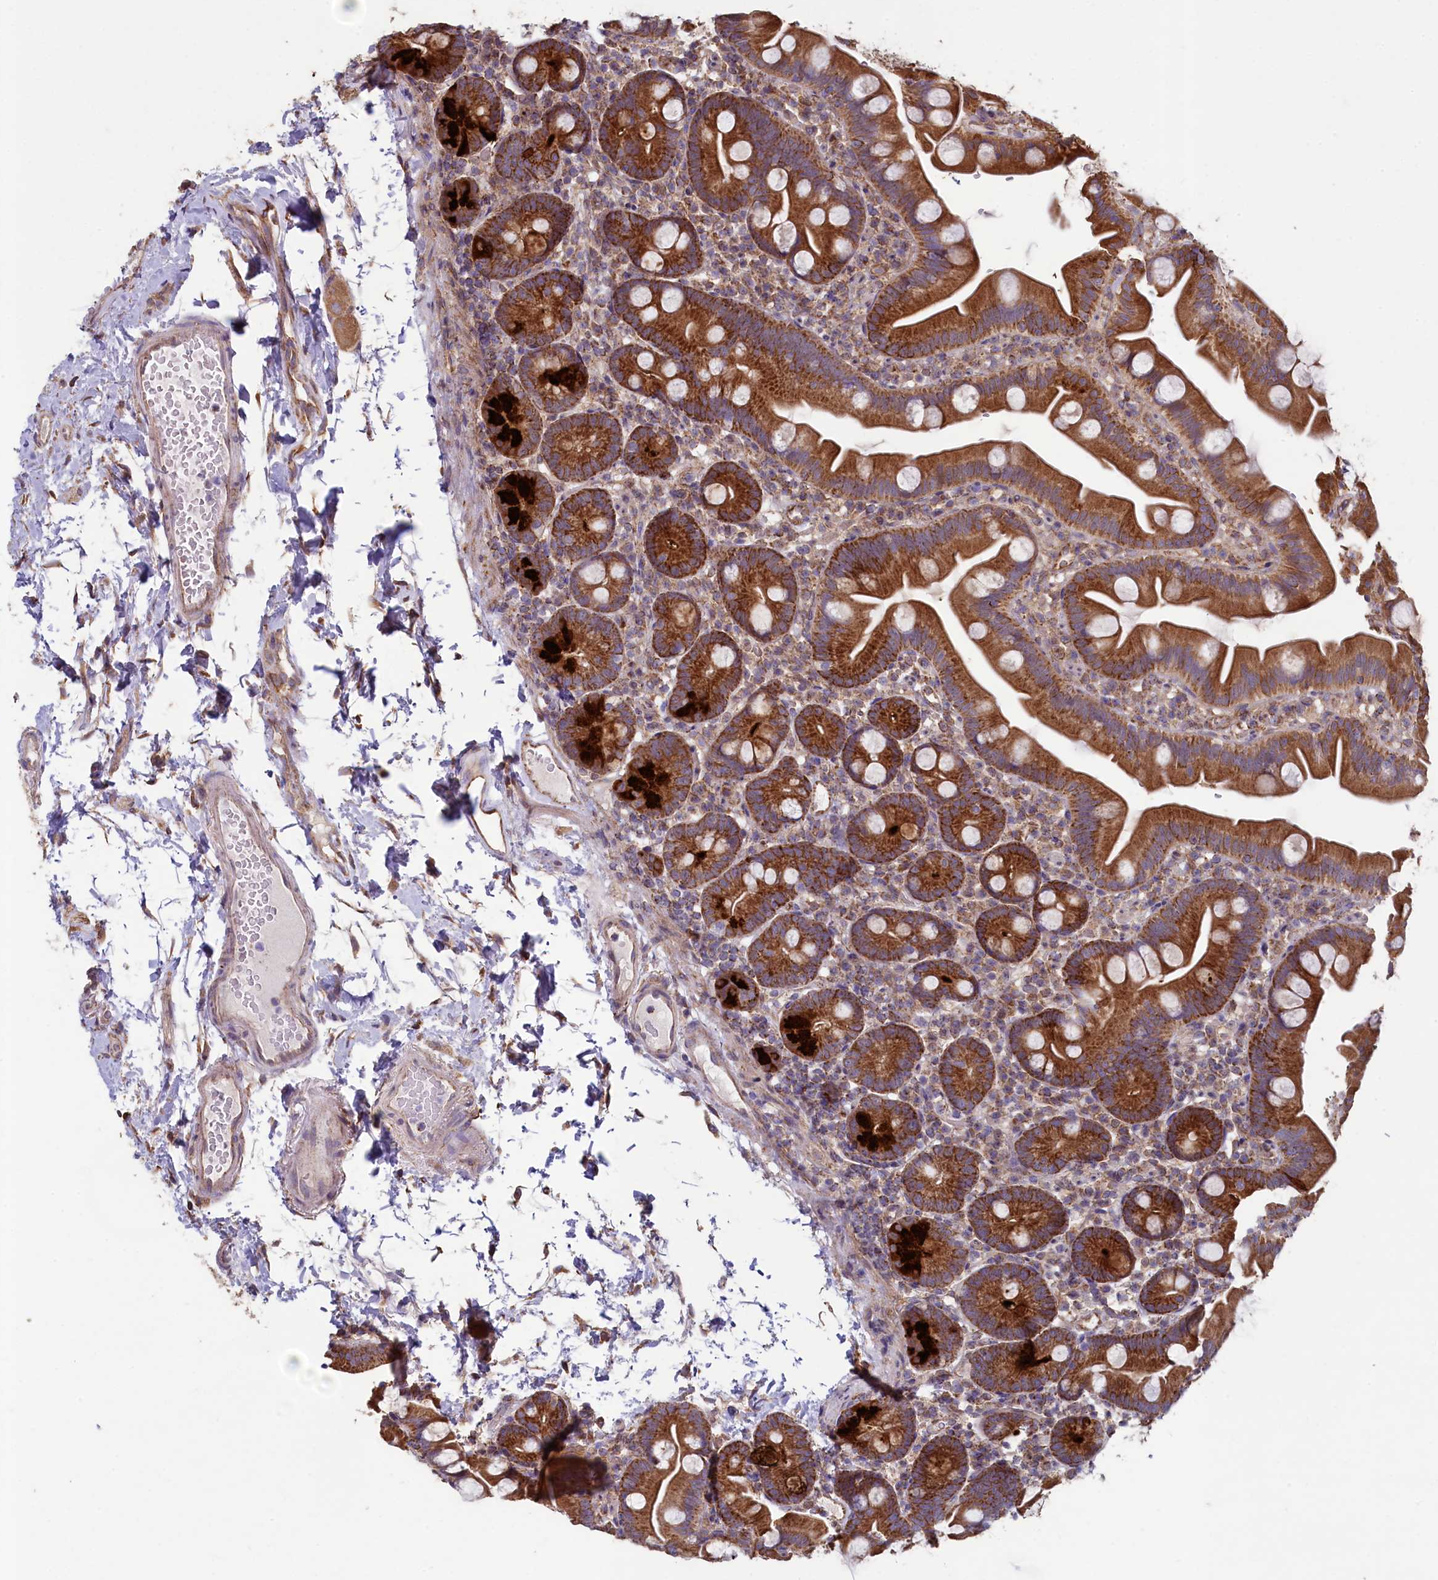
{"staining": {"intensity": "moderate", "quantity": ">75%", "location": "cytoplasmic/membranous"}, "tissue": "small intestine", "cell_type": "Glandular cells", "image_type": "normal", "snomed": [{"axis": "morphology", "description": "Normal tissue, NOS"}, {"axis": "topography", "description": "Small intestine"}], "caption": "Glandular cells demonstrate medium levels of moderate cytoplasmic/membranous staining in approximately >75% of cells in unremarkable human small intestine.", "gene": "SPATA2L", "patient": {"sex": "female", "age": 68}}